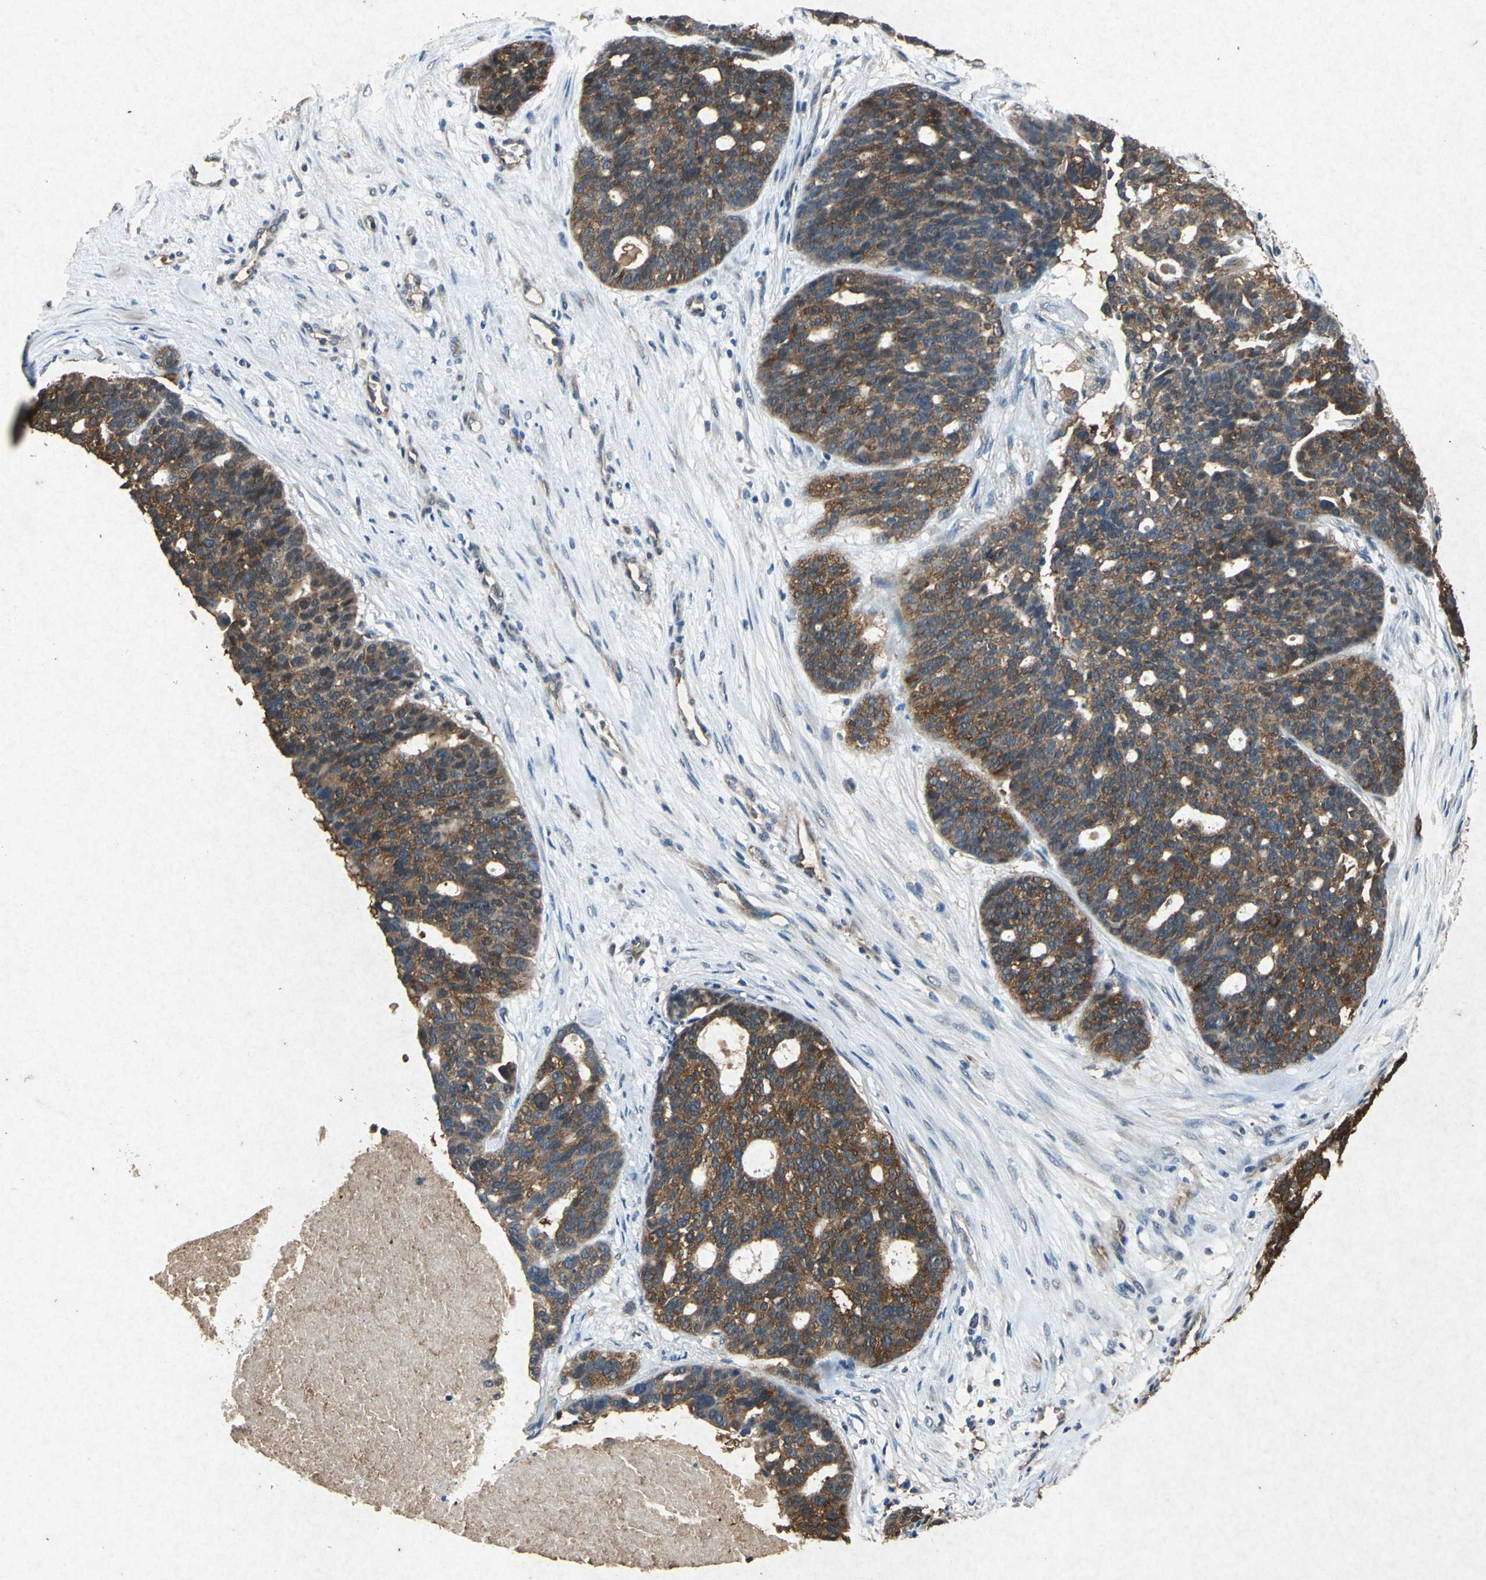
{"staining": {"intensity": "moderate", "quantity": ">75%", "location": "cytoplasmic/membranous"}, "tissue": "ovarian cancer", "cell_type": "Tumor cells", "image_type": "cancer", "snomed": [{"axis": "morphology", "description": "Cystadenocarcinoma, serous, NOS"}, {"axis": "topography", "description": "Ovary"}], "caption": "Ovarian cancer stained with a protein marker shows moderate staining in tumor cells.", "gene": "HSP90AB1", "patient": {"sex": "female", "age": 59}}